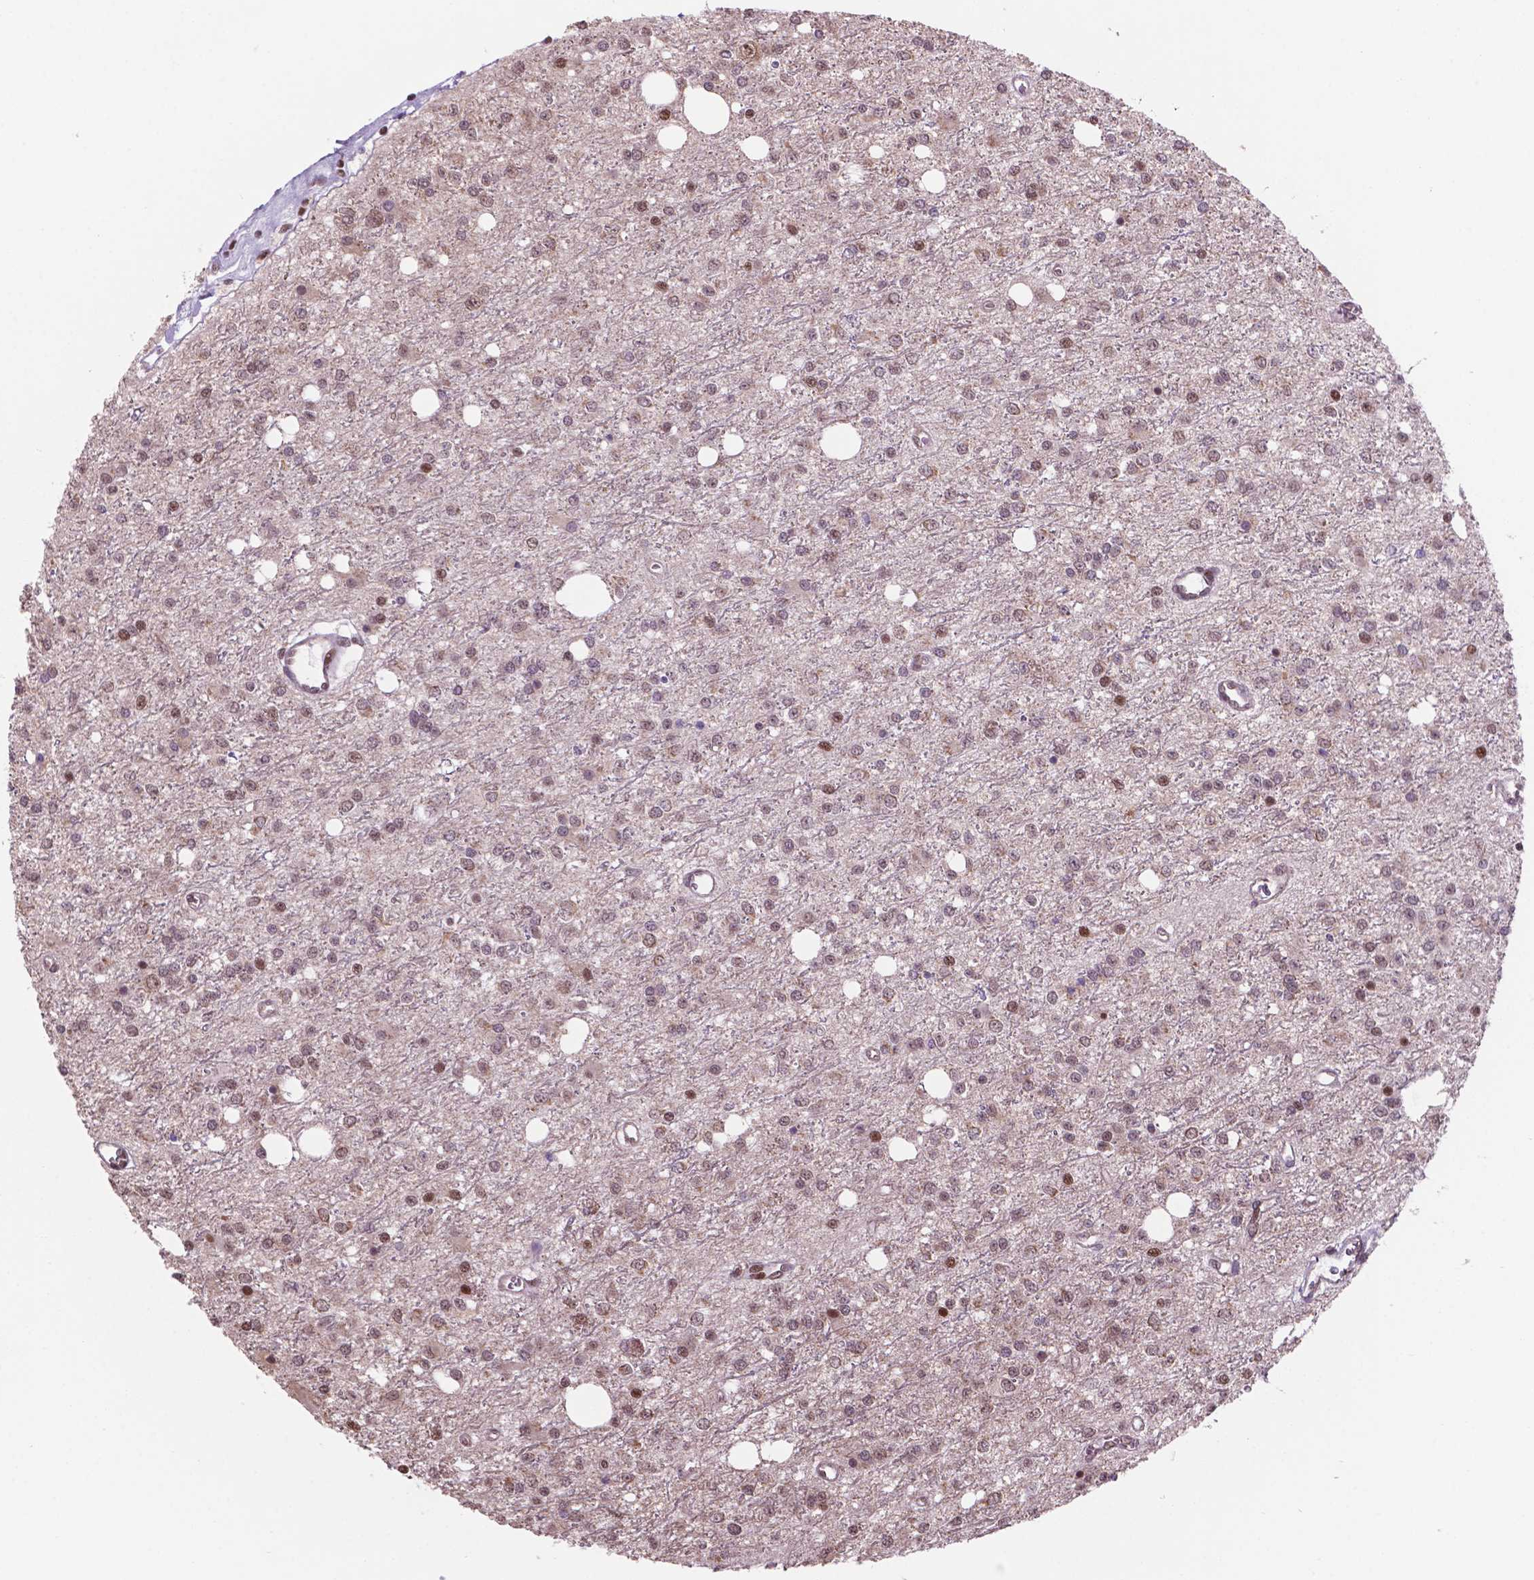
{"staining": {"intensity": "moderate", "quantity": "25%-75%", "location": "nuclear"}, "tissue": "glioma", "cell_type": "Tumor cells", "image_type": "cancer", "snomed": [{"axis": "morphology", "description": "Glioma, malignant, Low grade"}, {"axis": "topography", "description": "Brain"}], "caption": "Glioma stained with a protein marker reveals moderate staining in tumor cells.", "gene": "NDUFA10", "patient": {"sex": "female", "age": 45}}